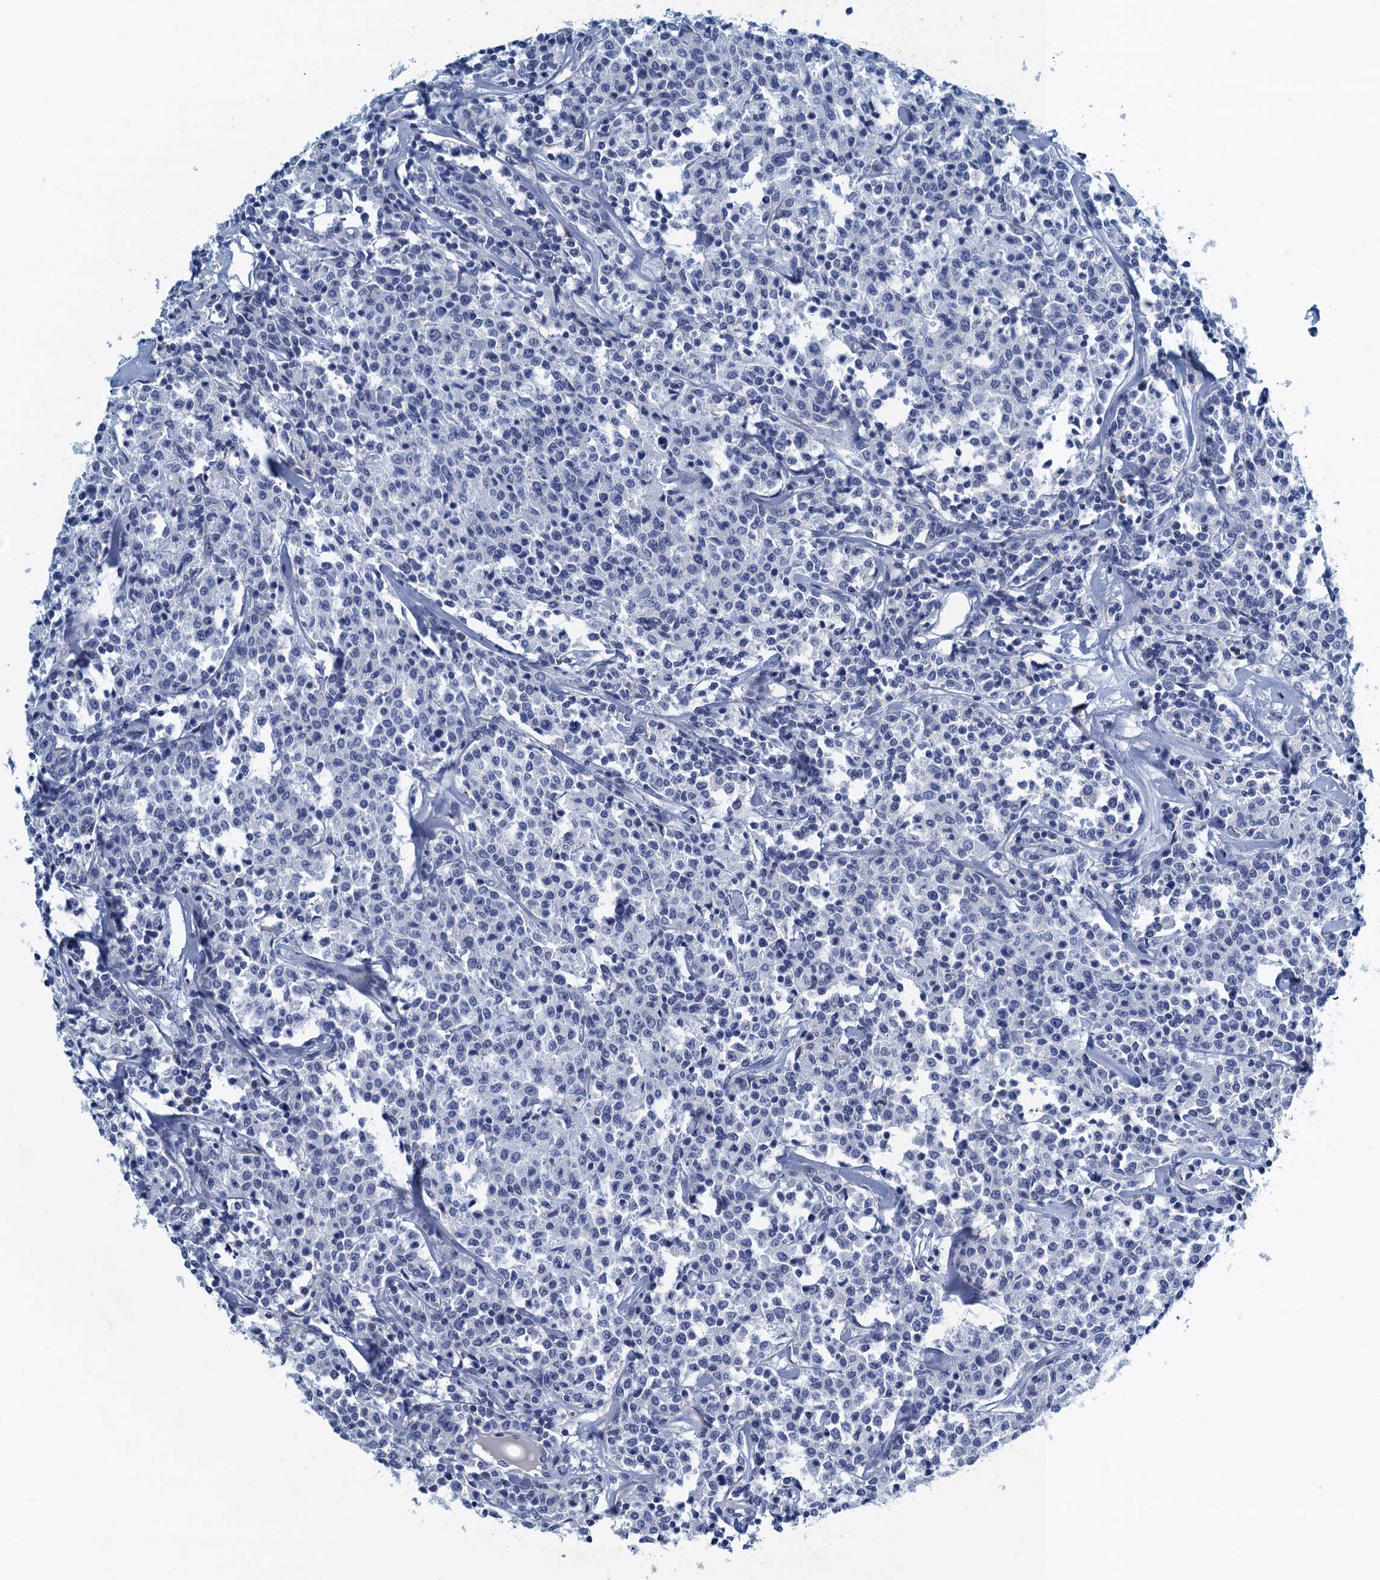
{"staining": {"intensity": "negative", "quantity": "none", "location": "none"}, "tissue": "lymphoma", "cell_type": "Tumor cells", "image_type": "cancer", "snomed": [{"axis": "morphology", "description": "Malignant lymphoma, non-Hodgkin's type, Low grade"}, {"axis": "topography", "description": "Small intestine"}], "caption": "A histopathology image of human lymphoma is negative for staining in tumor cells. (Brightfield microscopy of DAB (3,3'-diaminobenzidine) immunohistochemistry (IHC) at high magnification).", "gene": "C10orf88", "patient": {"sex": "female", "age": 59}}